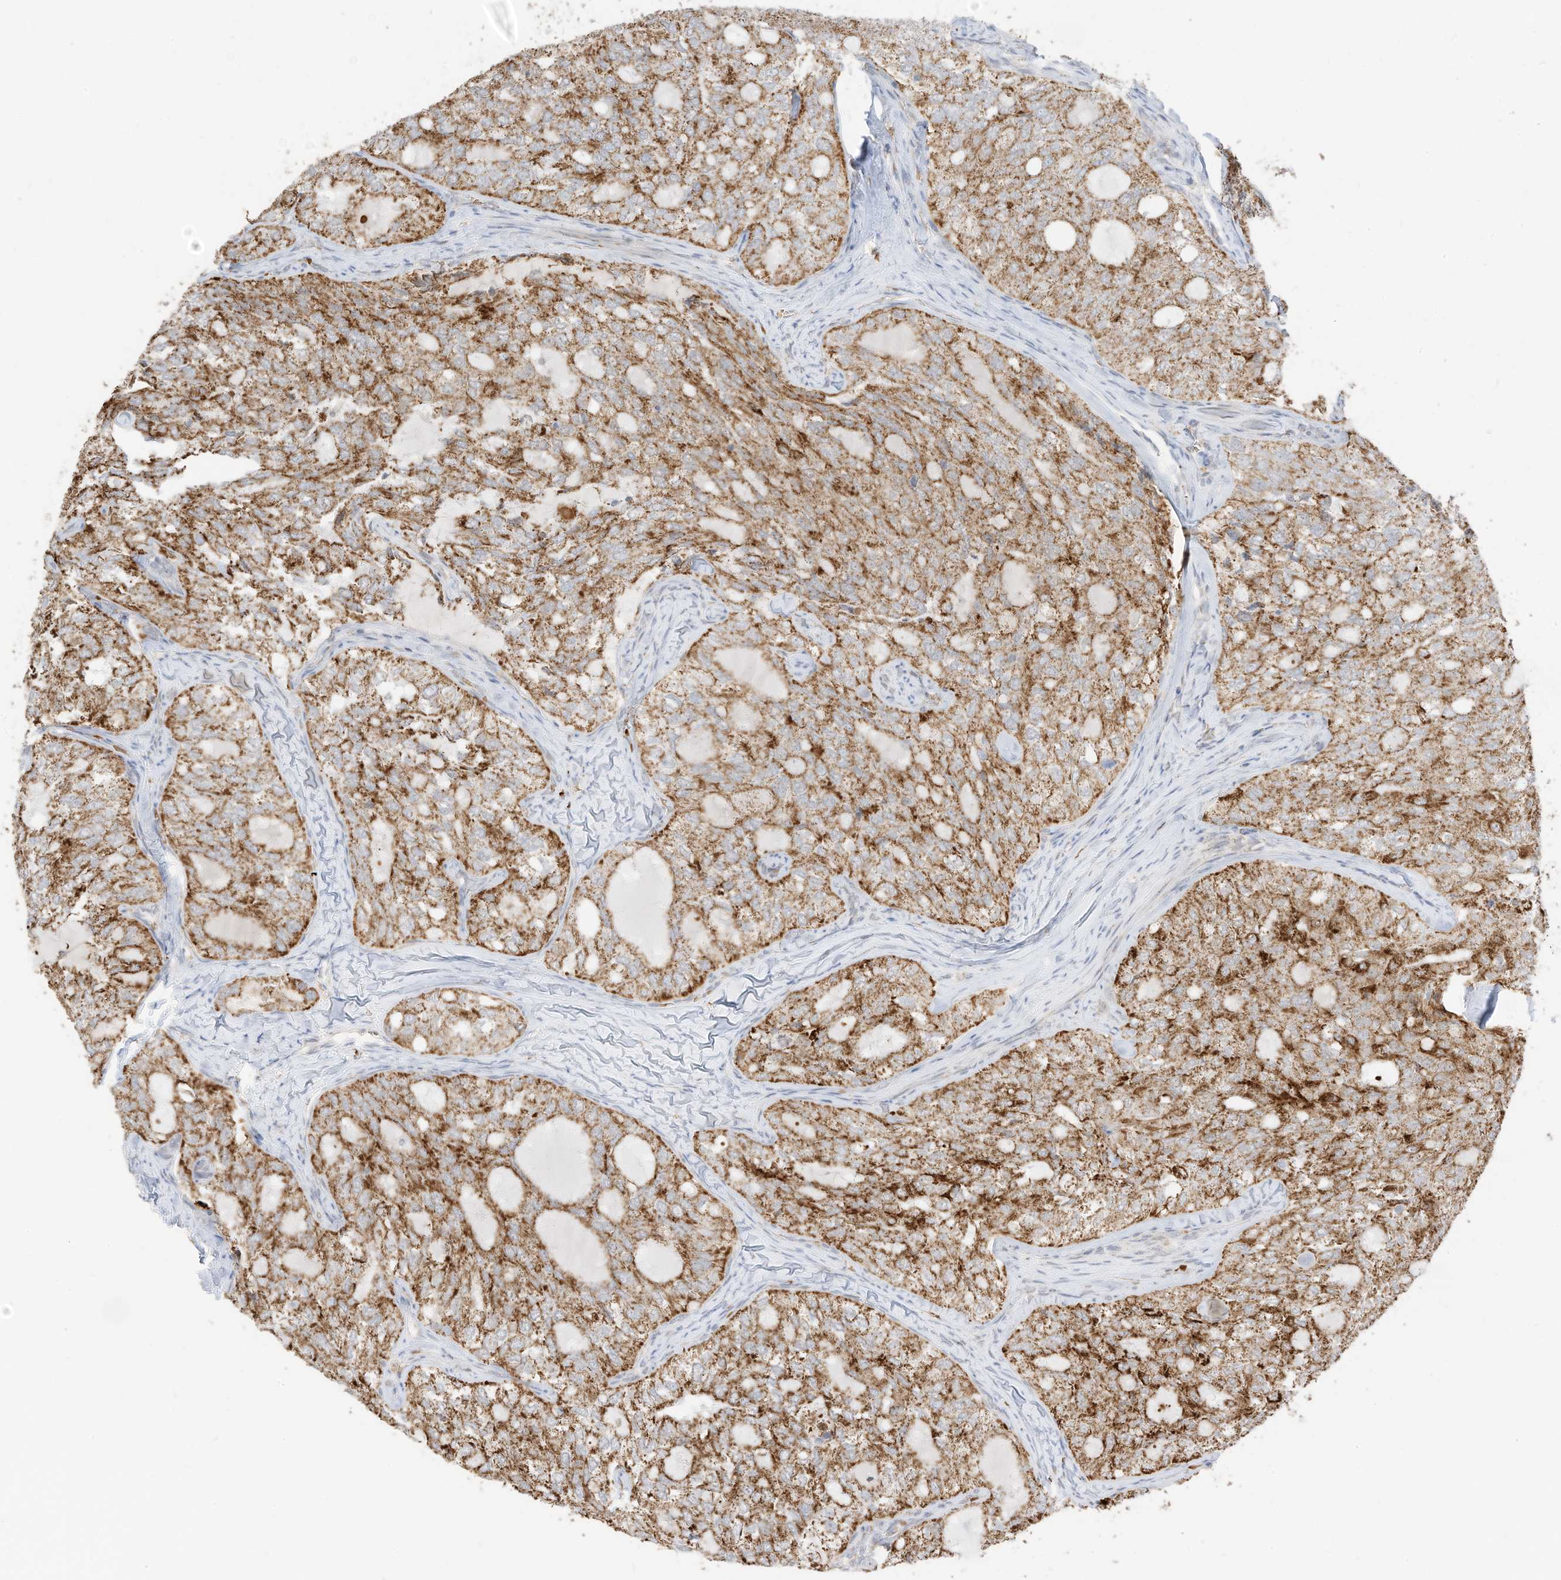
{"staining": {"intensity": "strong", "quantity": ">75%", "location": "cytoplasmic/membranous"}, "tissue": "thyroid cancer", "cell_type": "Tumor cells", "image_type": "cancer", "snomed": [{"axis": "morphology", "description": "Follicular adenoma carcinoma, NOS"}, {"axis": "topography", "description": "Thyroid gland"}], "caption": "Brown immunohistochemical staining in thyroid cancer displays strong cytoplasmic/membranous expression in about >75% of tumor cells.", "gene": "MTUS2", "patient": {"sex": "male", "age": 75}}